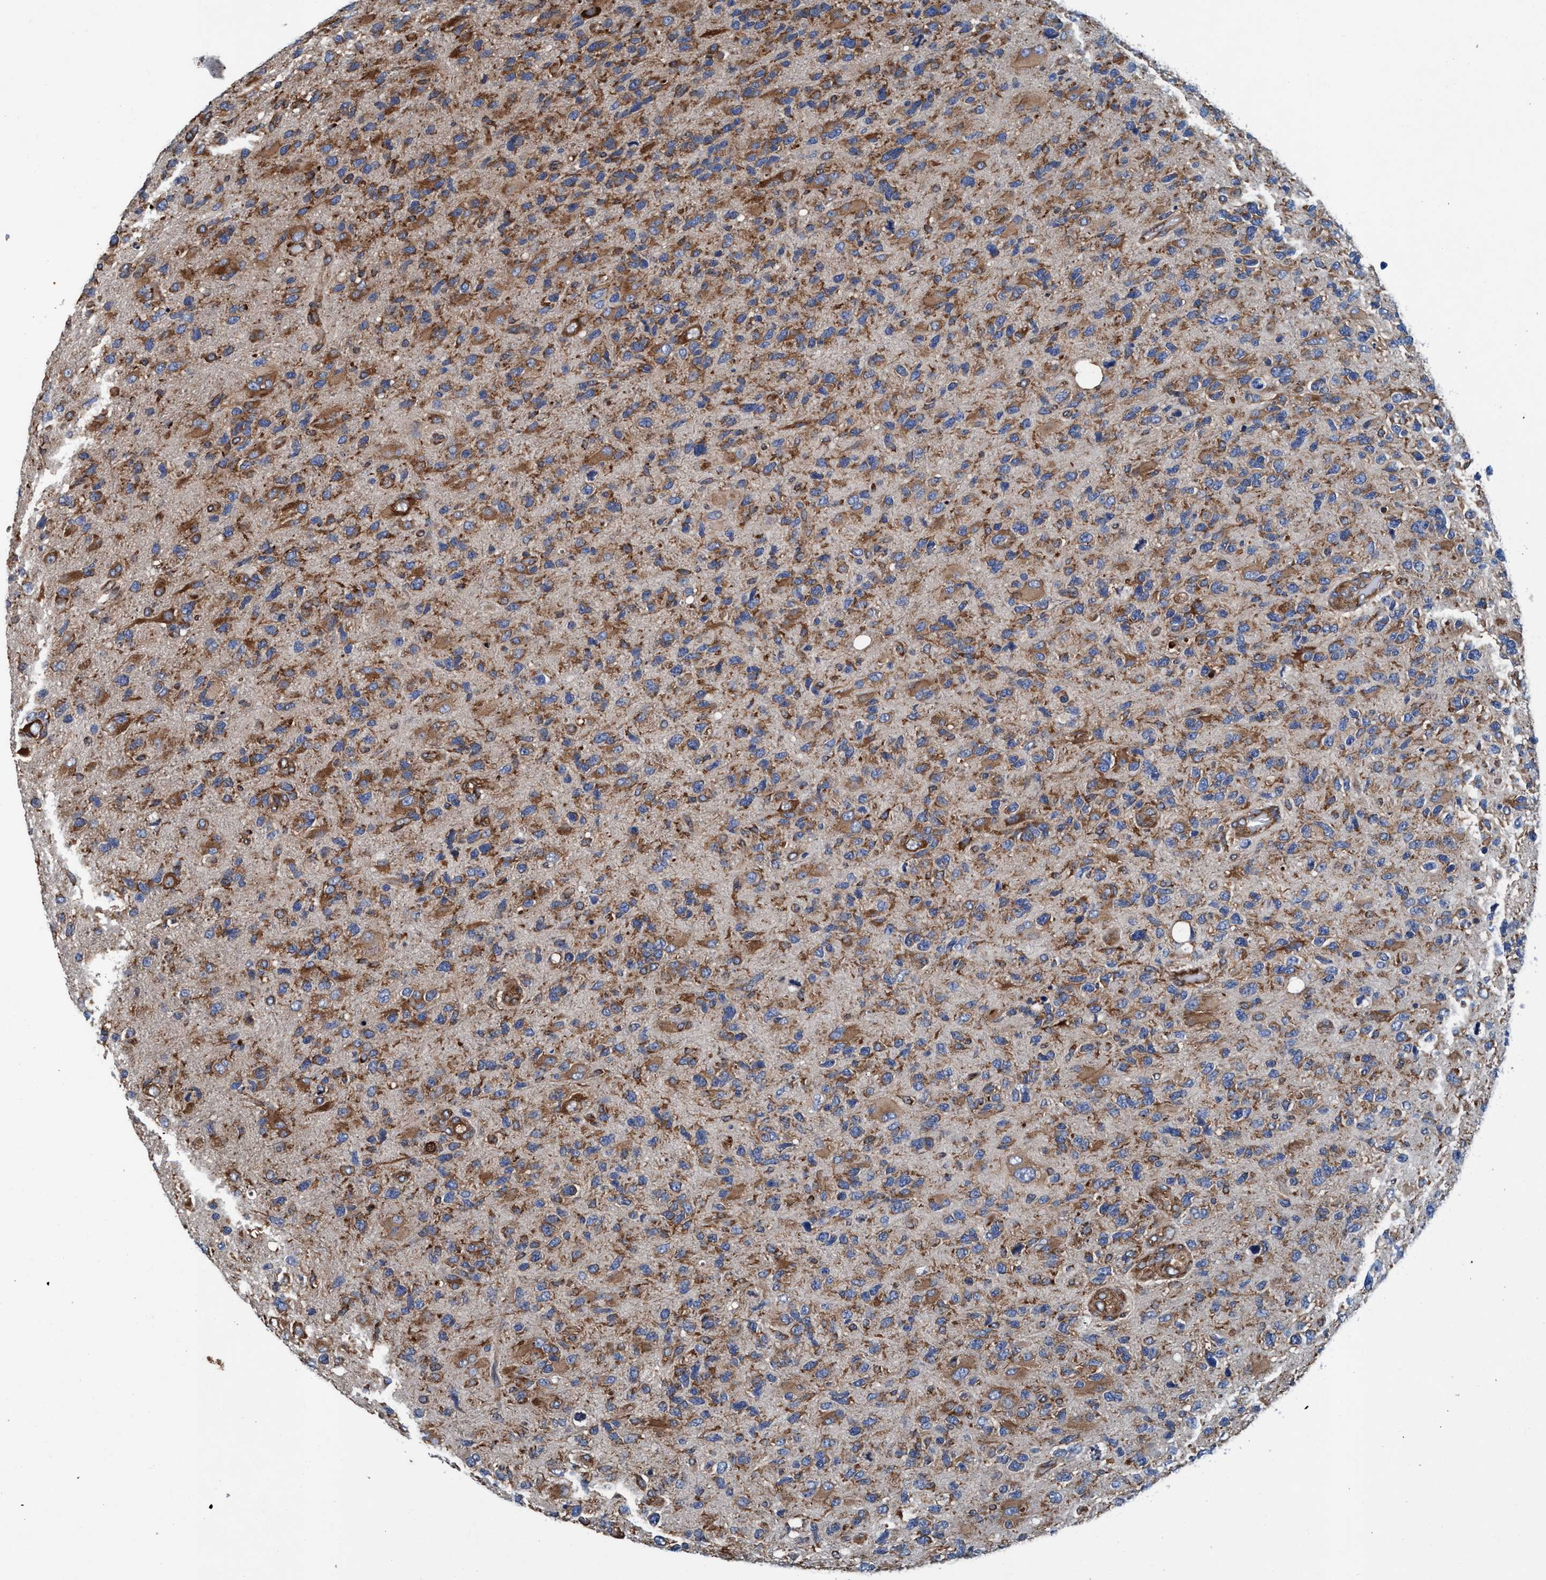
{"staining": {"intensity": "weak", "quantity": ">75%", "location": "cytoplasmic/membranous"}, "tissue": "glioma", "cell_type": "Tumor cells", "image_type": "cancer", "snomed": [{"axis": "morphology", "description": "Glioma, malignant, High grade"}, {"axis": "topography", "description": "Brain"}], "caption": "Tumor cells reveal low levels of weak cytoplasmic/membranous staining in about >75% of cells in human glioma. Using DAB (3,3'-diaminobenzidine) (brown) and hematoxylin (blue) stains, captured at high magnification using brightfield microscopy.", "gene": "ENDOG", "patient": {"sex": "female", "age": 58}}